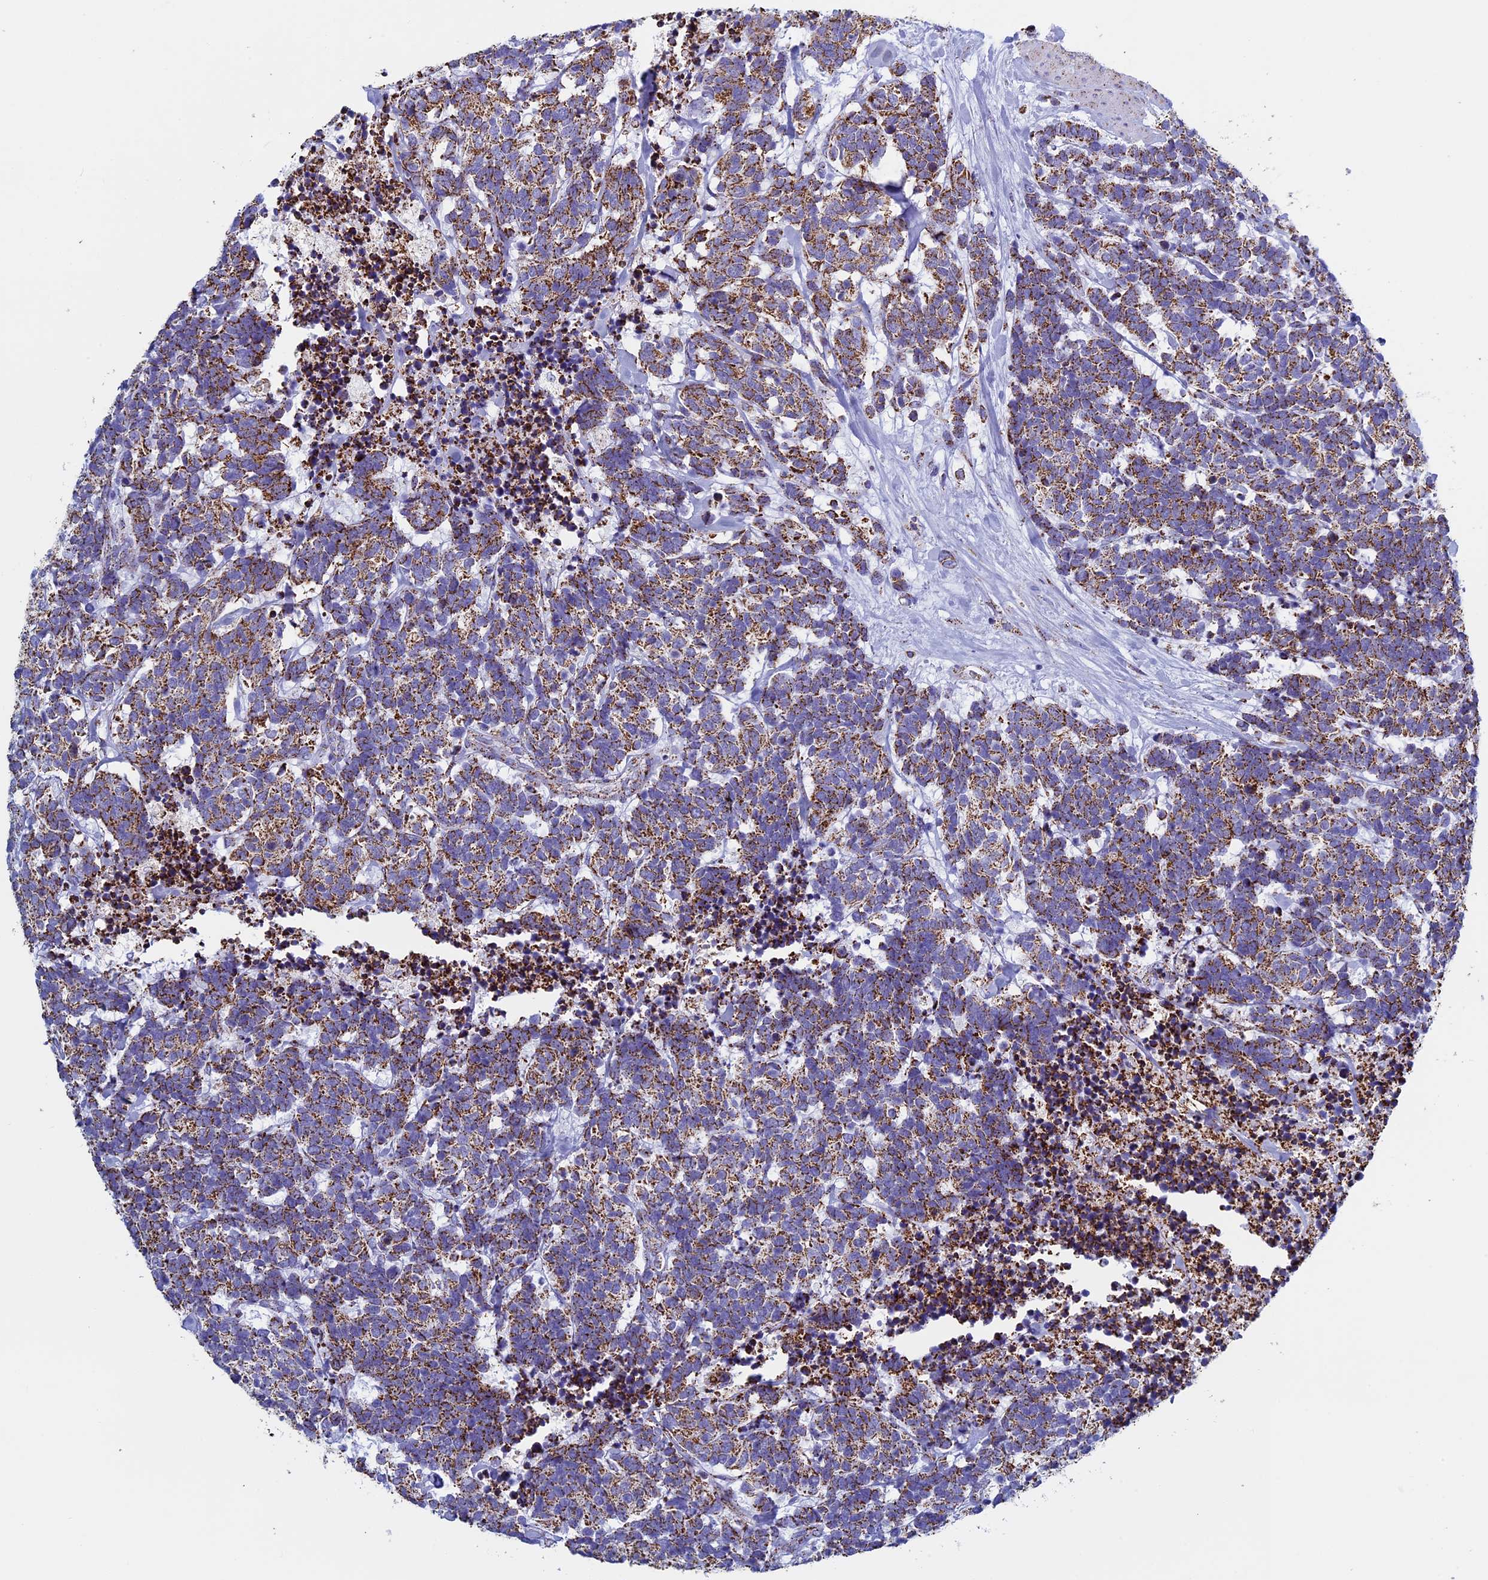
{"staining": {"intensity": "moderate", "quantity": ">75%", "location": "cytoplasmic/membranous"}, "tissue": "carcinoid", "cell_type": "Tumor cells", "image_type": "cancer", "snomed": [{"axis": "morphology", "description": "Carcinoma, NOS"}, {"axis": "morphology", "description": "Carcinoid, malignant, NOS"}, {"axis": "topography", "description": "Urinary bladder"}], "caption": "Human malignant carcinoid stained with a protein marker shows moderate staining in tumor cells.", "gene": "UQCRFS1", "patient": {"sex": "male", "age": 57}}